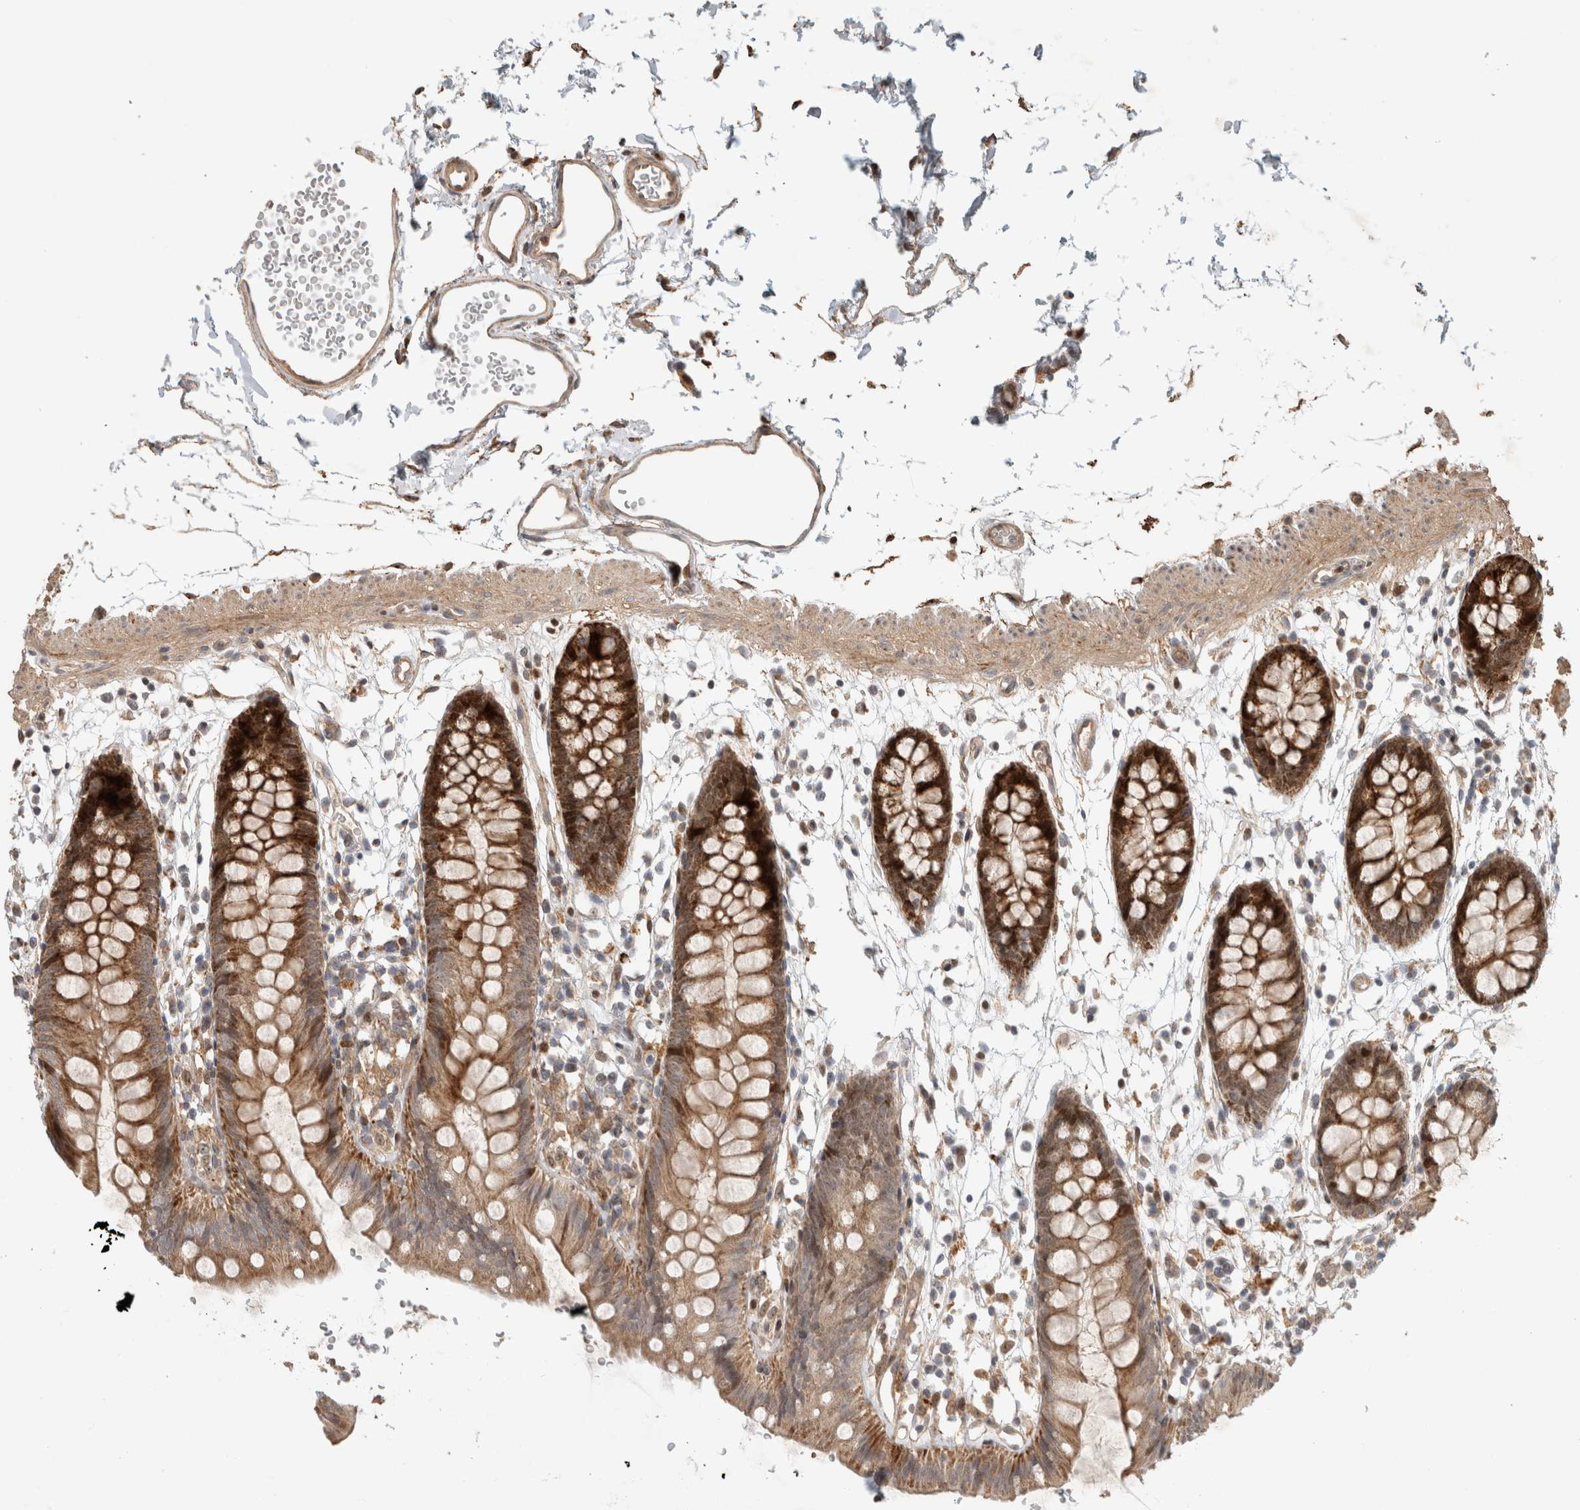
{"staining": {"intensity": "moderate", "quantity": ">75%", "location": "cytoplasmic/membranous"}, "tissue": "colon", "cell_type": "Endothelial cells", "image_type": "normal", "snomed": [{"axis": "morphology", "description": "Normal tissue, NOS"}, {"axis": "topography", "description": "Colon"}], "caption": "Colon stained with DAB immunohistochemistry (IHC) demonstrates medium levels of moderate cytoplasmic/membranous positivity in approximately >75% of endothelial cells.", "gene": "INSRR", "patient": {"sex": "male", "age": 56}}